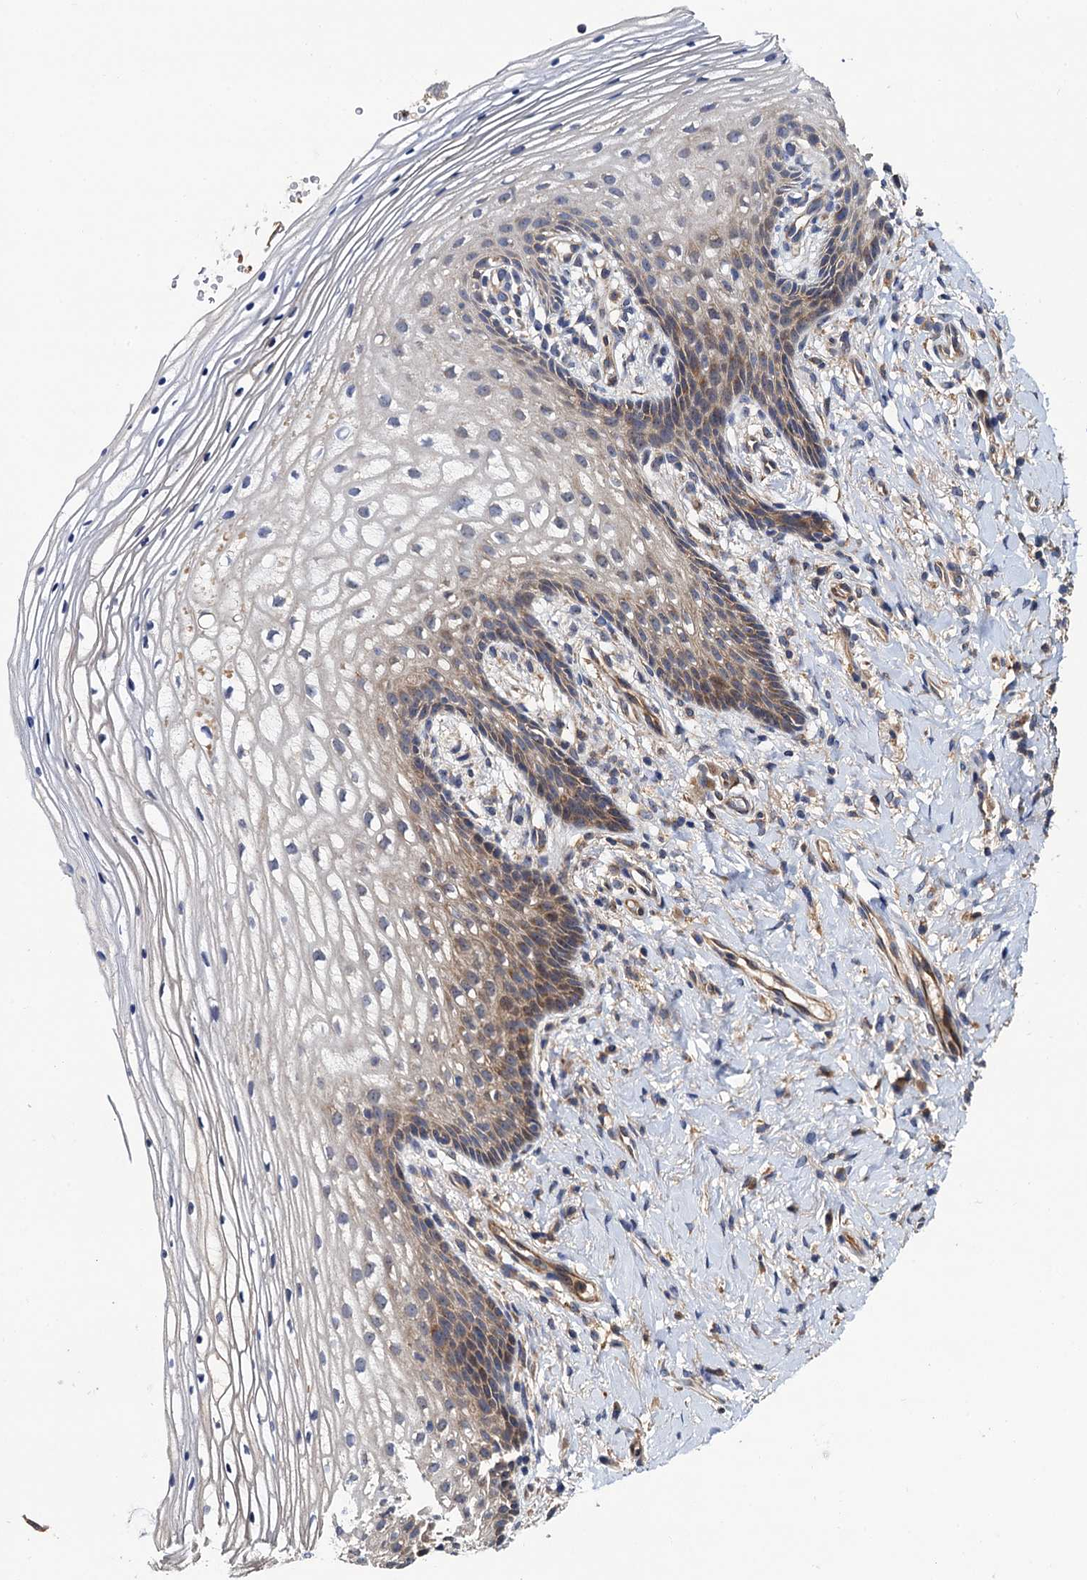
{"staining": {"intensity": "moderate", "quantity": "25%-75%", "location": "cytoplasmic/membranous"}, "tissue": "vagina", "cell_type": "Squamous epithelial cells", "image_type": "normal", "snomed": [{"axis": "morphology", "description": "Normal tissue, NOS"}, {"axis": "topography", "description": "Vagina"}], "caption": "Protein analysis of normal vagina shows moderate cytoplasmic/membranous expression in about 25%-75% of squamous epithelial cells.", "gene": "VPS35", "patient": {"sex": "female", "age": 60}}